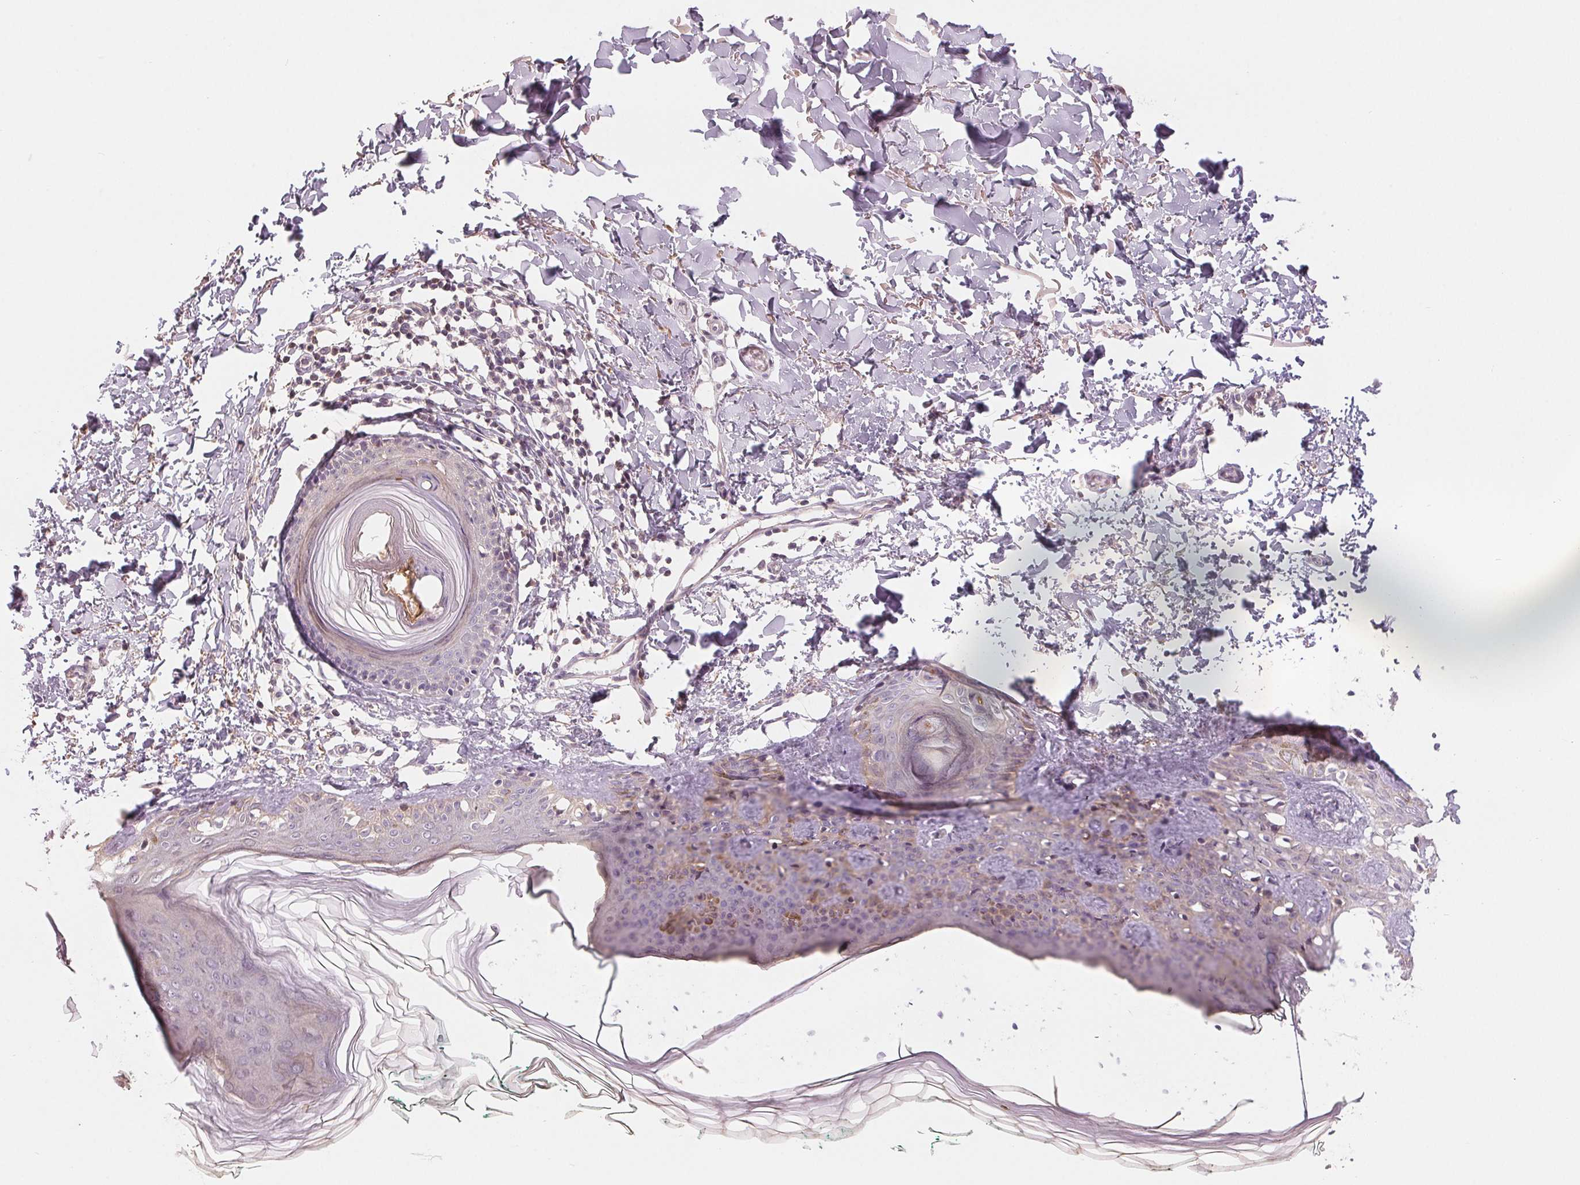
{"staining": {"intensity": "negative", "quantity": "none", "location": "none"}, "tissue": "skin", "cell_type": "Fibroblasts", "image_type": "normal", "snomed": [{"axis": "morphology", "description": "Normal tissue, NOS"}, {"axis": "topography", "description": "Skin"}, {"axis": "topography", "description": "Peripheral nerve tissue"}], "caption": "Immunohistochemistry histopathology image of benign human skin stained for a protein (brown), which reveals no positivity in fibroblasts. (Brightfield microscopy of DAB (3,3'-diaminobenzidine) immunohistochemistry at high magnification).", "gene": "VTCN1", "patient": {"sex": "female", "age": 45}}